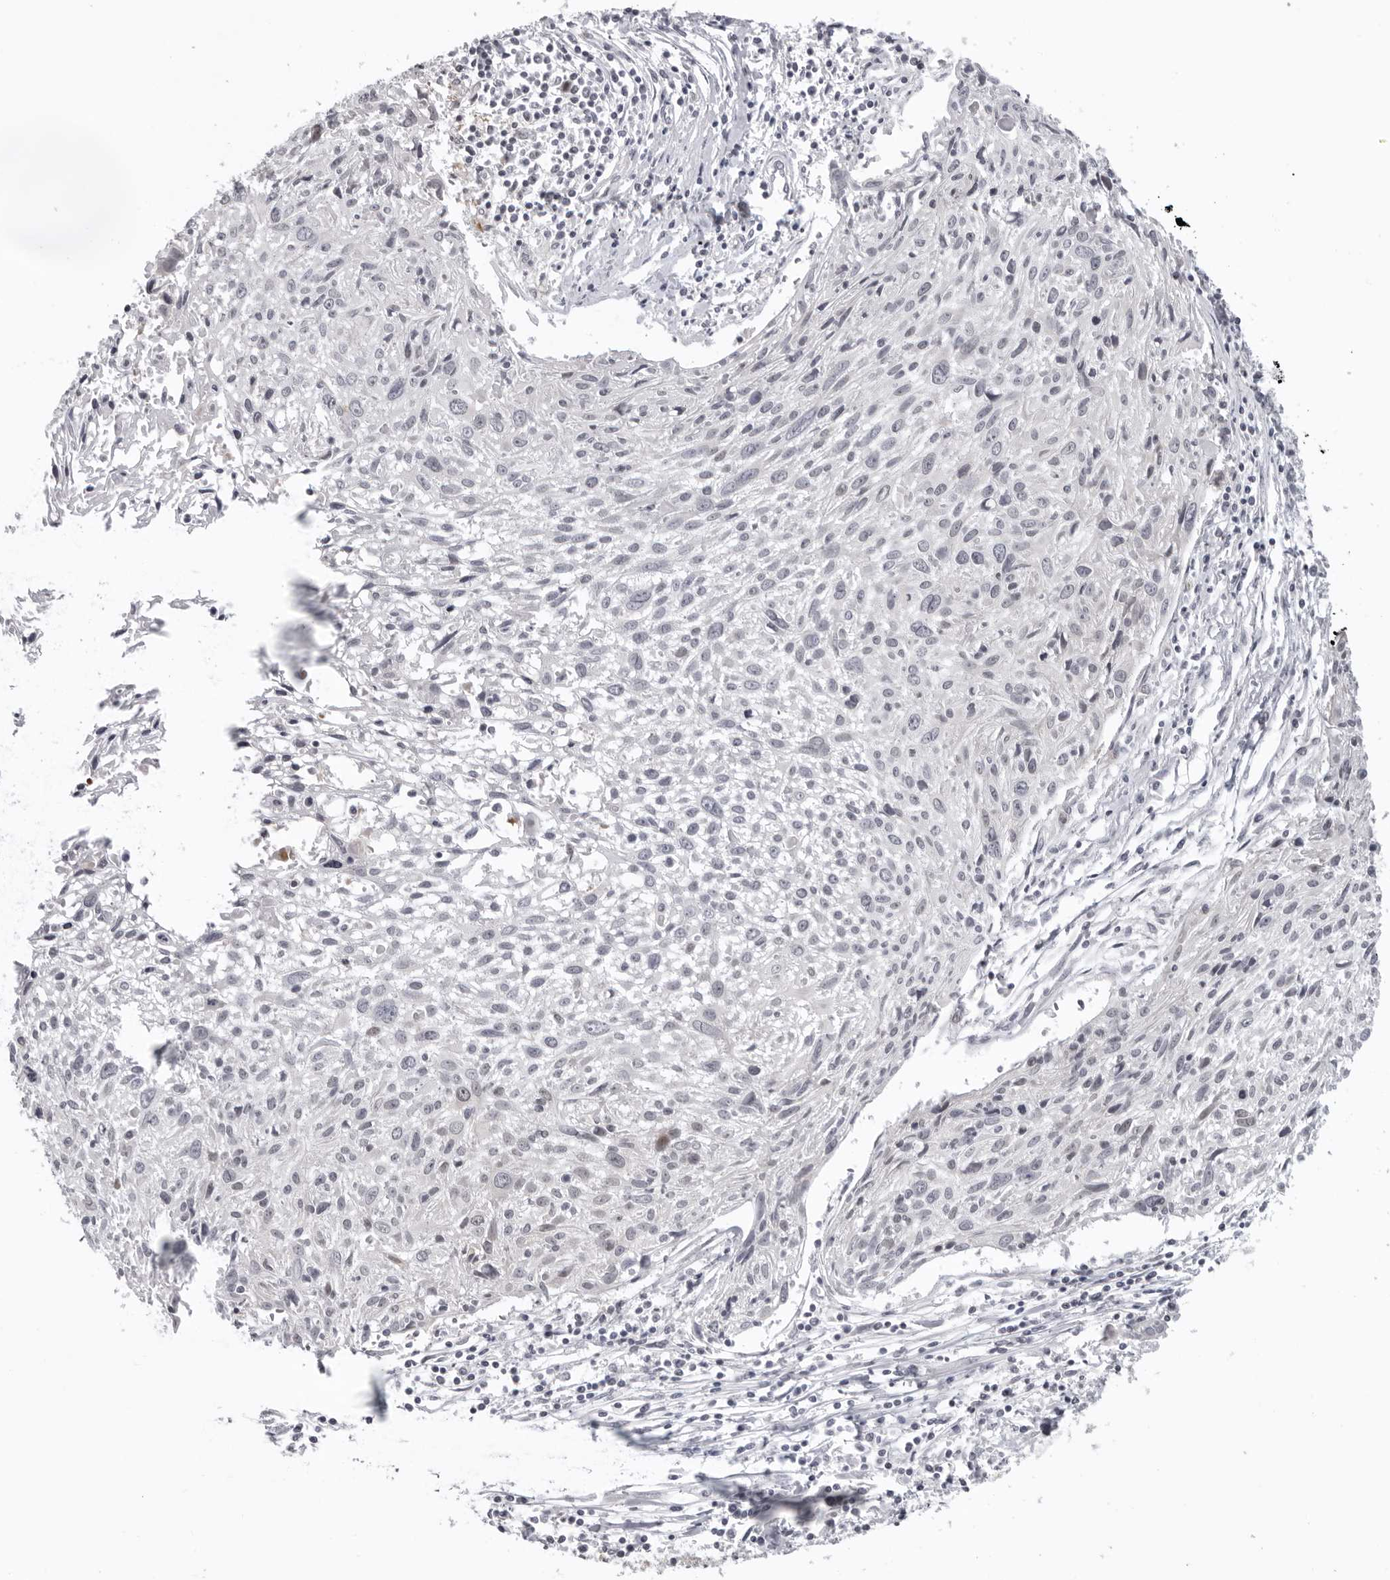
{"staining": {"intensity": "negative", "quantity": "none", "location": "none"}, "tissue": "cervical cancer", "cell_type": "Tumor cells", "image_type": "cancer", "snomed": [{"axis": "morphology", "description": "Squamous cell carcinoma, NOS"}, {"axis": "topography", "description": "Cervix"}], "caption": "IHC micrograph of neoplastic tissue: human squamous cell carcinoma (cervical) stained with DAB (3,3'-diaminobenzidine) displays no significant protein positivity in tumor cells.", "gene": "MRPS15", "patient": {"sex": "female", "age": 51}}